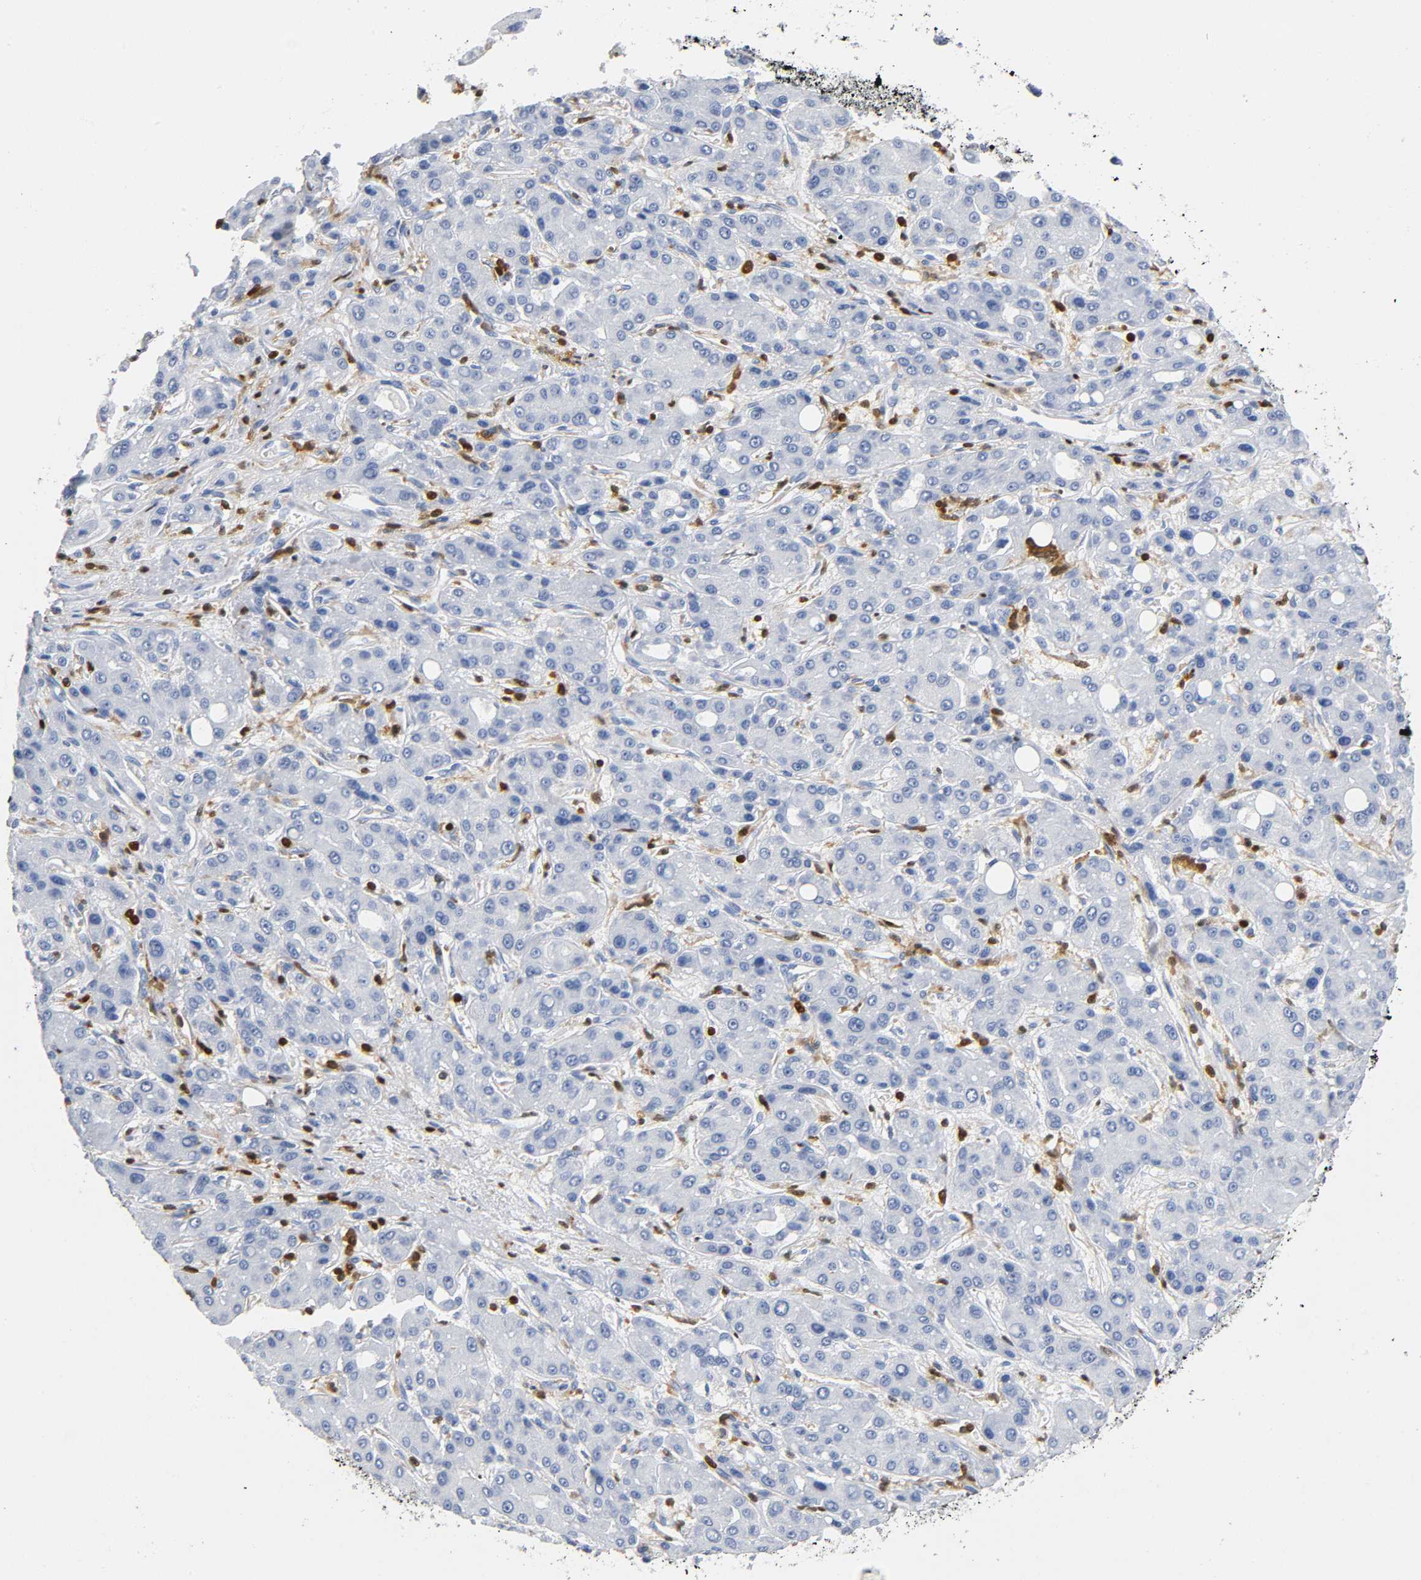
{"staining": {"intensity": "negative", "quantity": "none", "location": "none"}, "tissue": "liver cancer", "cell_type": "Tumor cells", "image_type": "cancer", "snomed": [{"axis": "morphology", "description": "Carcinoma, Hepatocellular, NOS"}, {"axis": "topography", "description": "Liver"}], "caption": "High power microscopy micrograph of an immunohistochemistry (IHC) histopathology image of hepatocellular carcinoma (liver), revealing no significant staining in tumor cells. (Brightfield microscopy of DAB (3,3'-diaminobenzidine) immunohistochemistry at high magnification).", "gene": "DOK2", "patient": {"sex": "male", "age": 76}}